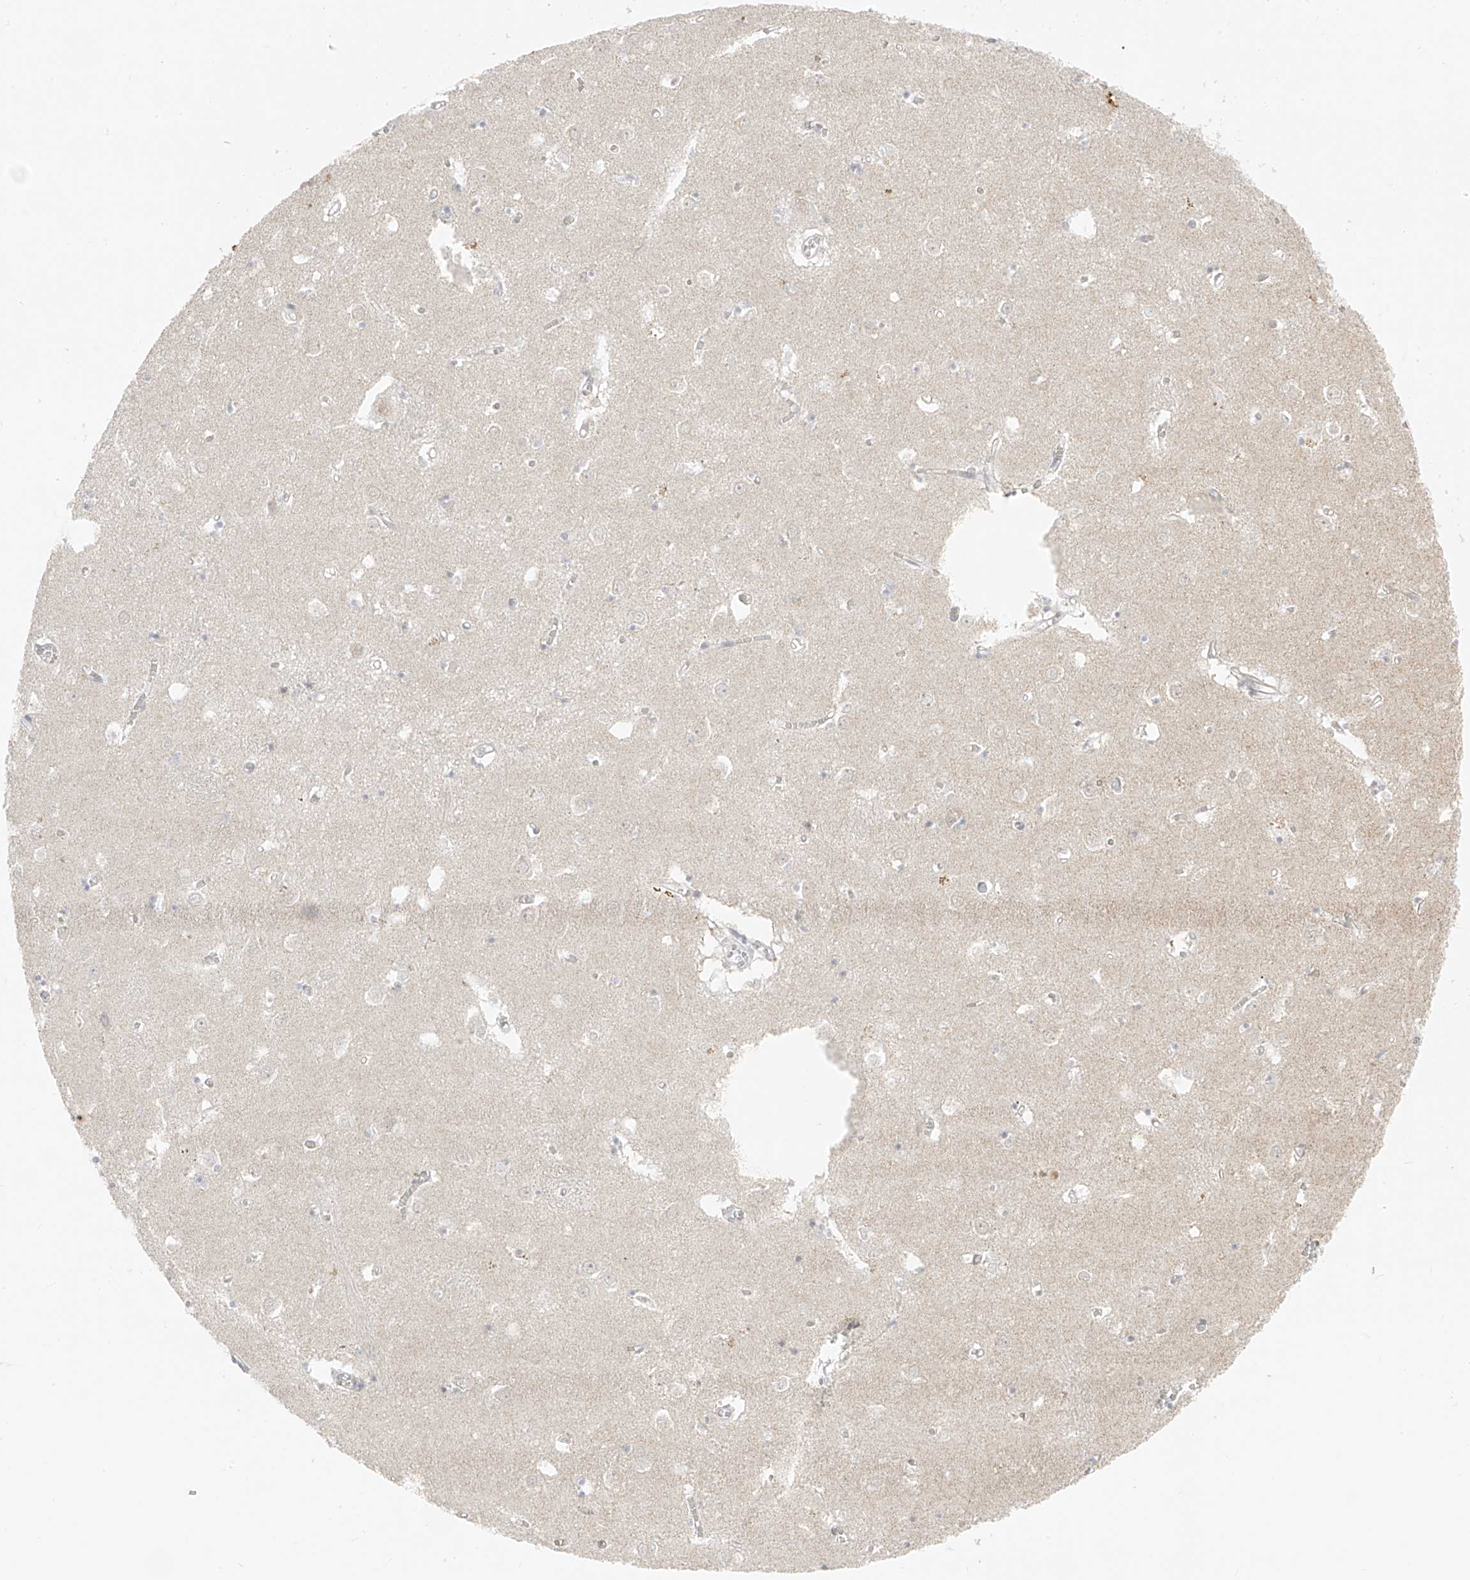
{"staining": {"intensity": "negative", "quantity": "none", "location": "none"}, "tissue": "caudate", "cell_type": "Glial cells", "image_type": "normal", "snomed": [{"axis": "morphology", "description": "Normal tissue, NOS"}, {"axis": "topography", "description": "Lateral ventricle wall"}], "caption": "Immunohistochemistry of normal caudate displays no expression in glial cells.", "gene": "DYRK1B", "patient": {"sex": "male", "age": 70}}